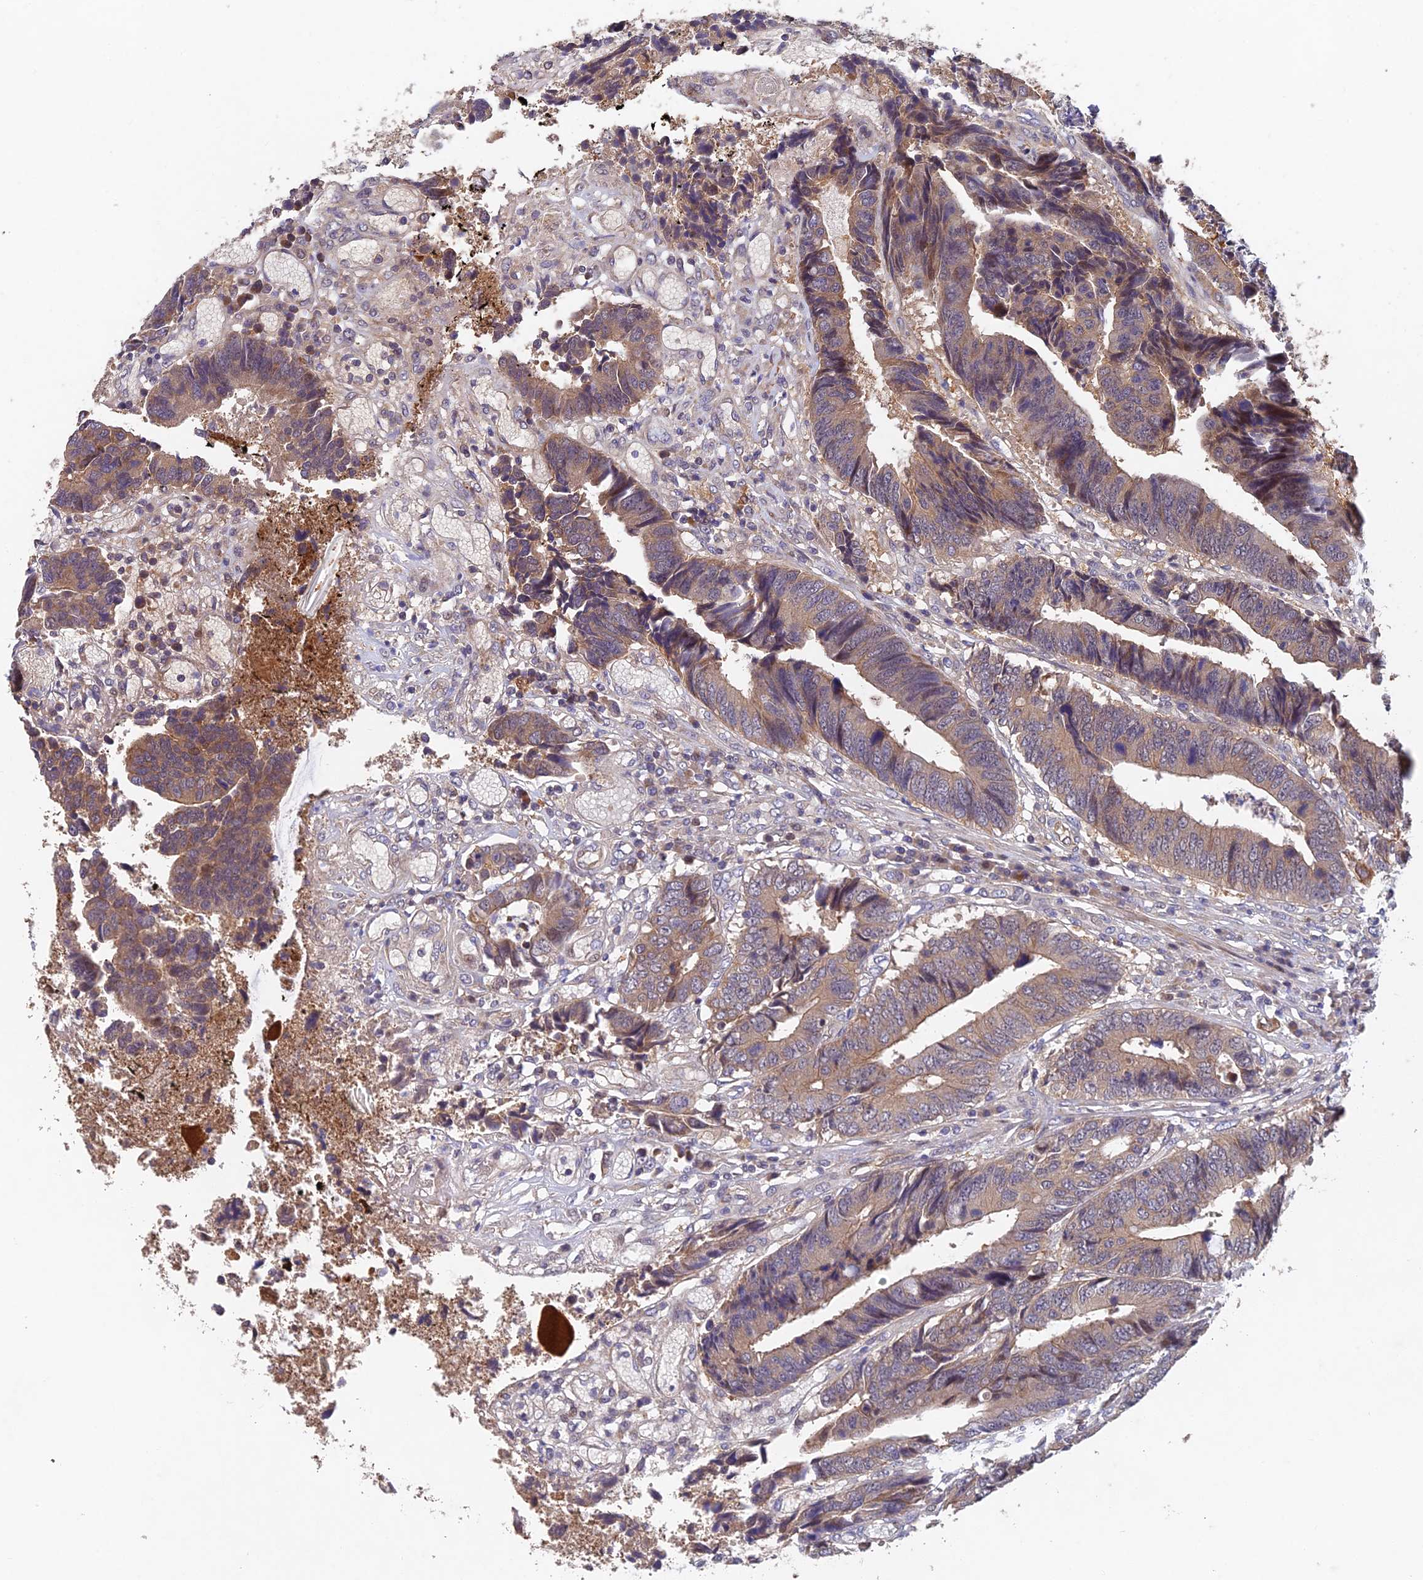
{"staining": {"intensity": "weak", "quantity": "25%-75%", "location": "cytoplasmic/membranous"}, "tissue": "colorectal cancer", "cell_type": "Tumor cells", "image_type": "cancer", "snomed": [{"axis": "morphology", "description": "Adenocarcinoma, NOS"}, {"axis": "topography", "description": "Rectum"}], "caption": "Colorectal cancer stained with a protein marker reveals weak staining in tumor cells.", "gene": "NSMCE1", "patient": {"sex": "male", "age": 84}}